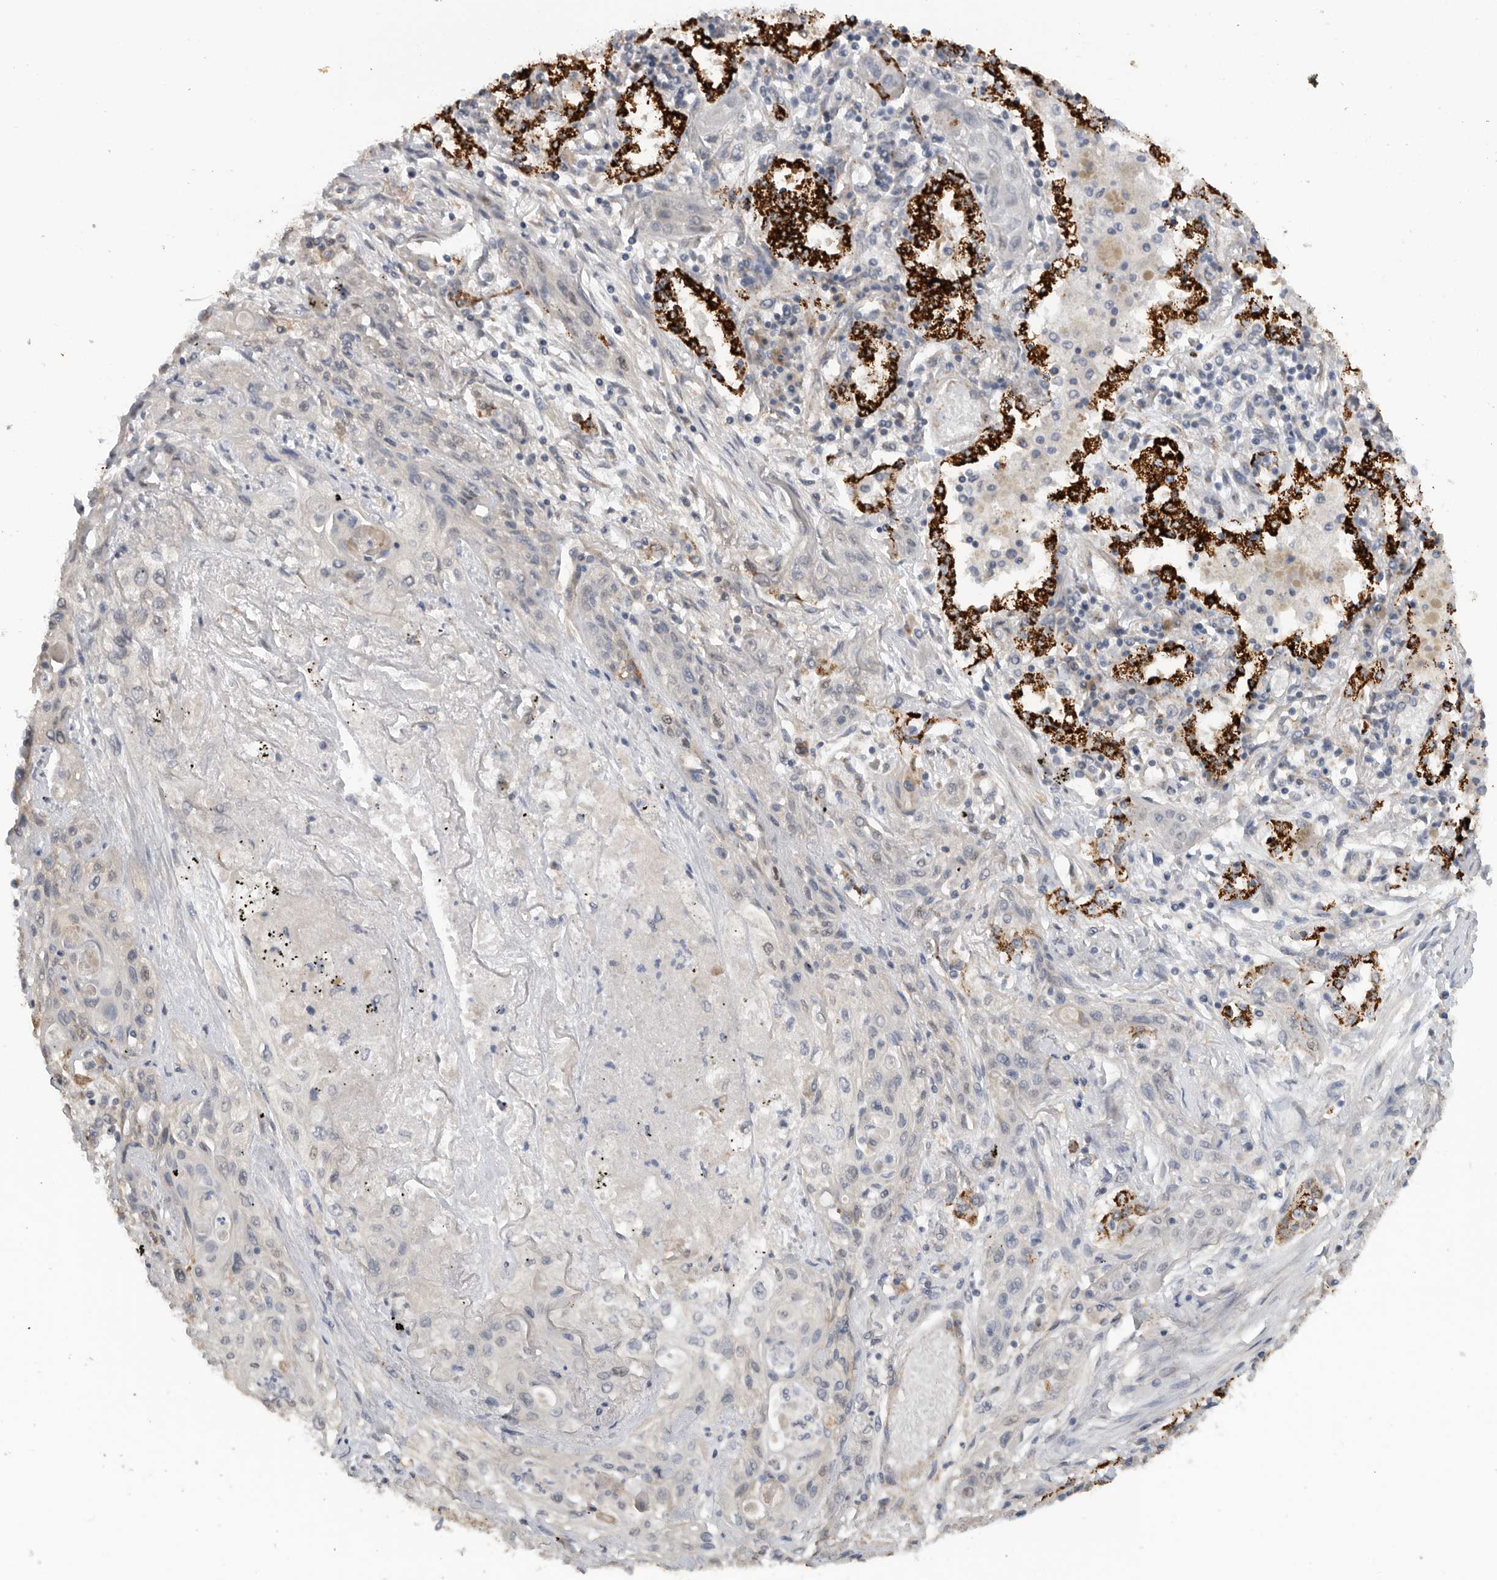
{"staining": {"intensity": "negative", "quantity": "none", "location": "none"}, "tissue": "lung cancer", "cell_type": "Tumor cells", "image_type": "cancer", "snomed": [{"axis": "morphology", "description": "Squamous cell carcinoma, NOS"}, {"axis": "topography", "description": "Lung"}], "caption": "Immunohistochemistry photomicrograph of neoplastic tissue: human lung squamous cell carcinoma stained with DAB (3,3'-diaminobenzidine) reveals no significant protein staining in tumor cells. (DAB immunohistochemistry with hematoxylin counter stain).", "gene": "DYRK2", "patient": {"sex": "female", "age": 47}}